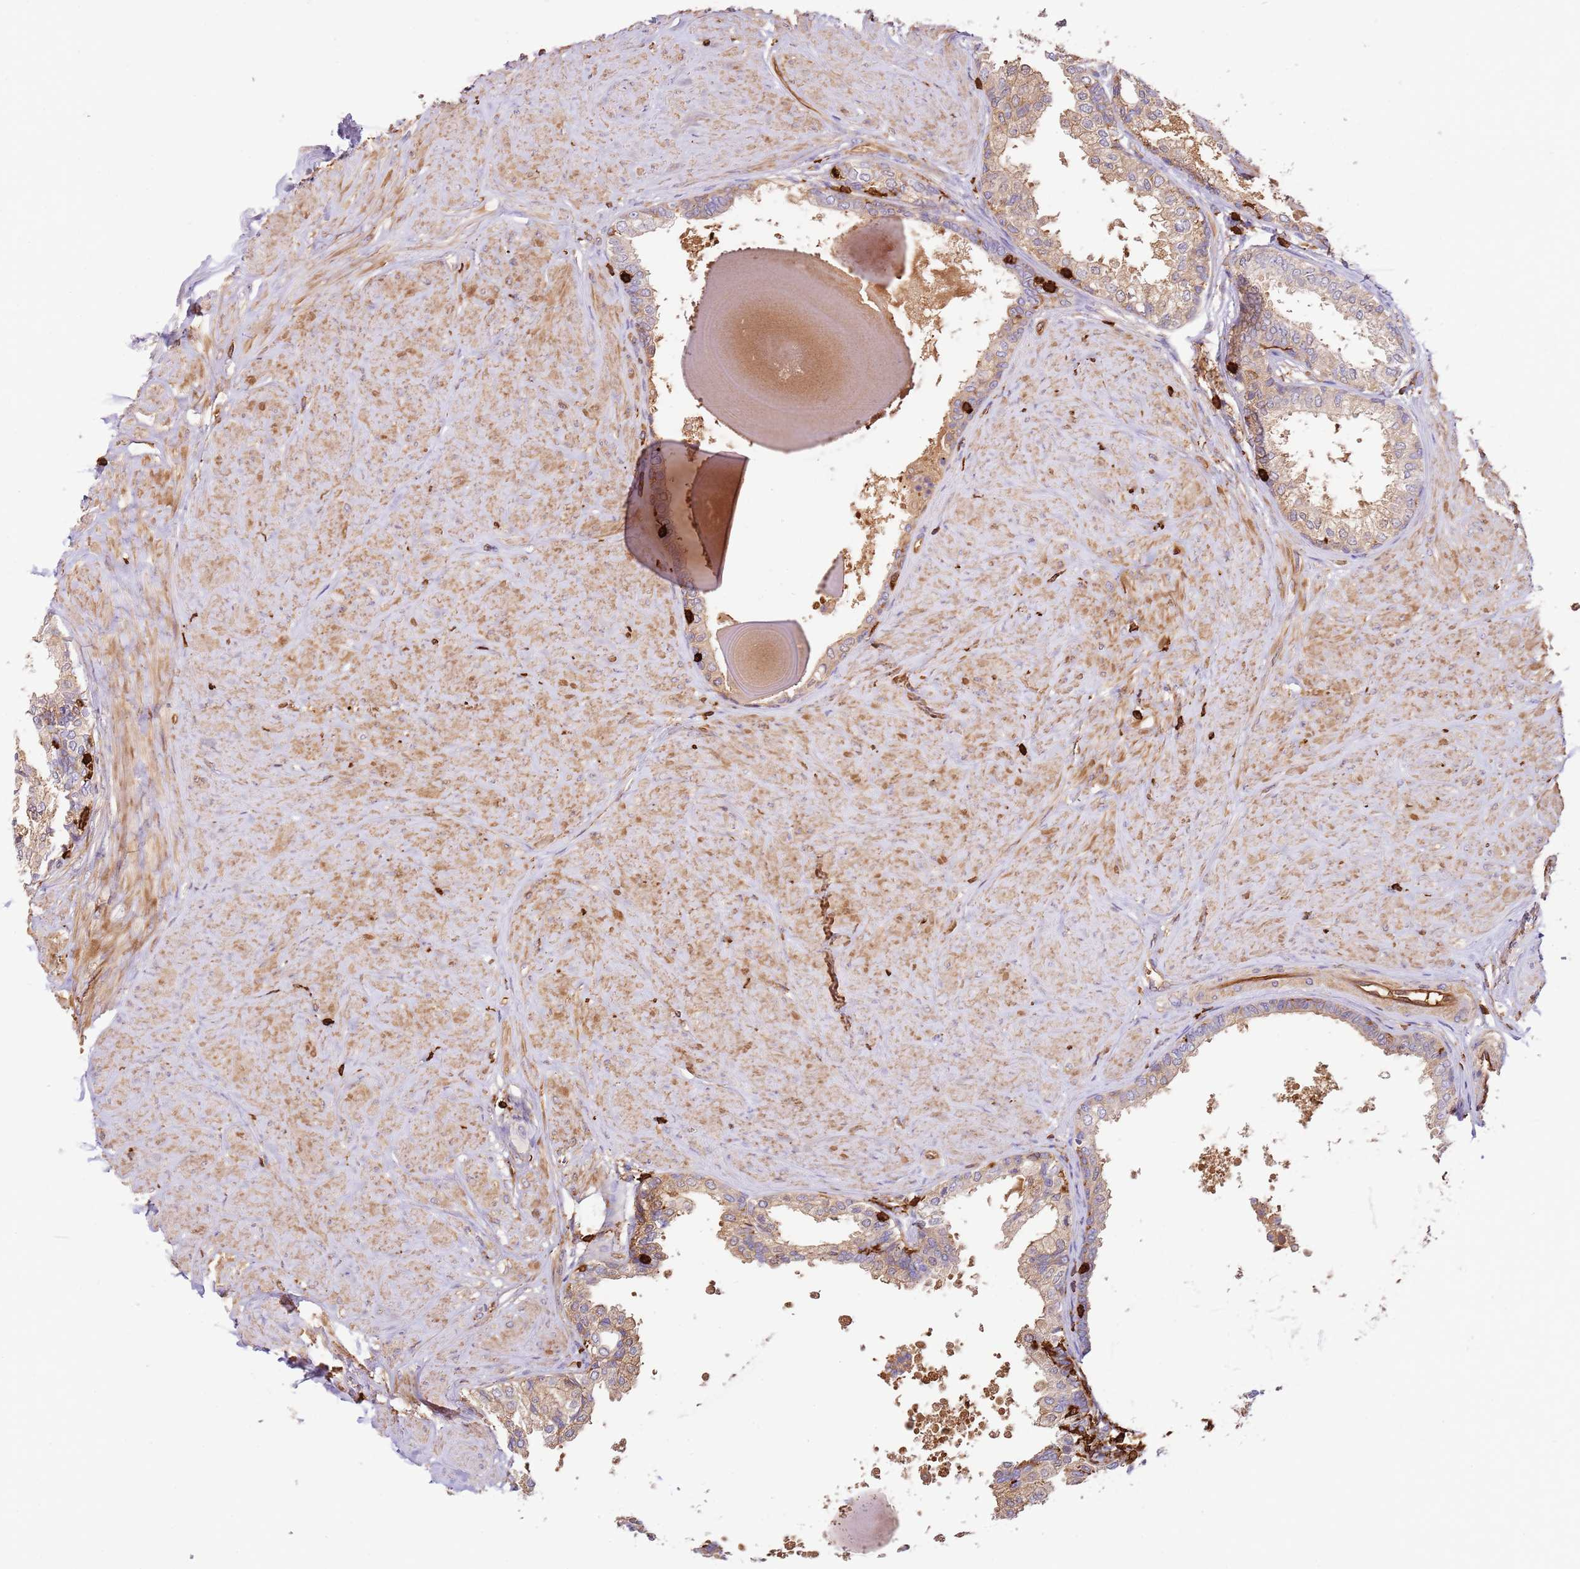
{"staining": {"intensity": "moderate", "quantity": ">75%", "location": "cytoplasmic/membranous"}, "tissue": "prostate", "cell_type": "Glandular cells", "image_type": "normal", "snomed": [{"axis": "morphology", "description": "Normal tissue, NOS"}, {"axis": "topography", "description": "Prostate"}], "caption": "Glandular cells demonstrate moderate cytoplasmic/membranous expression in approximately >75% of cells in benign prostate. (DAB = brown stain, brightfield microscopy at high magnification).", "gene": "OR6P1", "patient": {"sex": "male", "age": 48}}